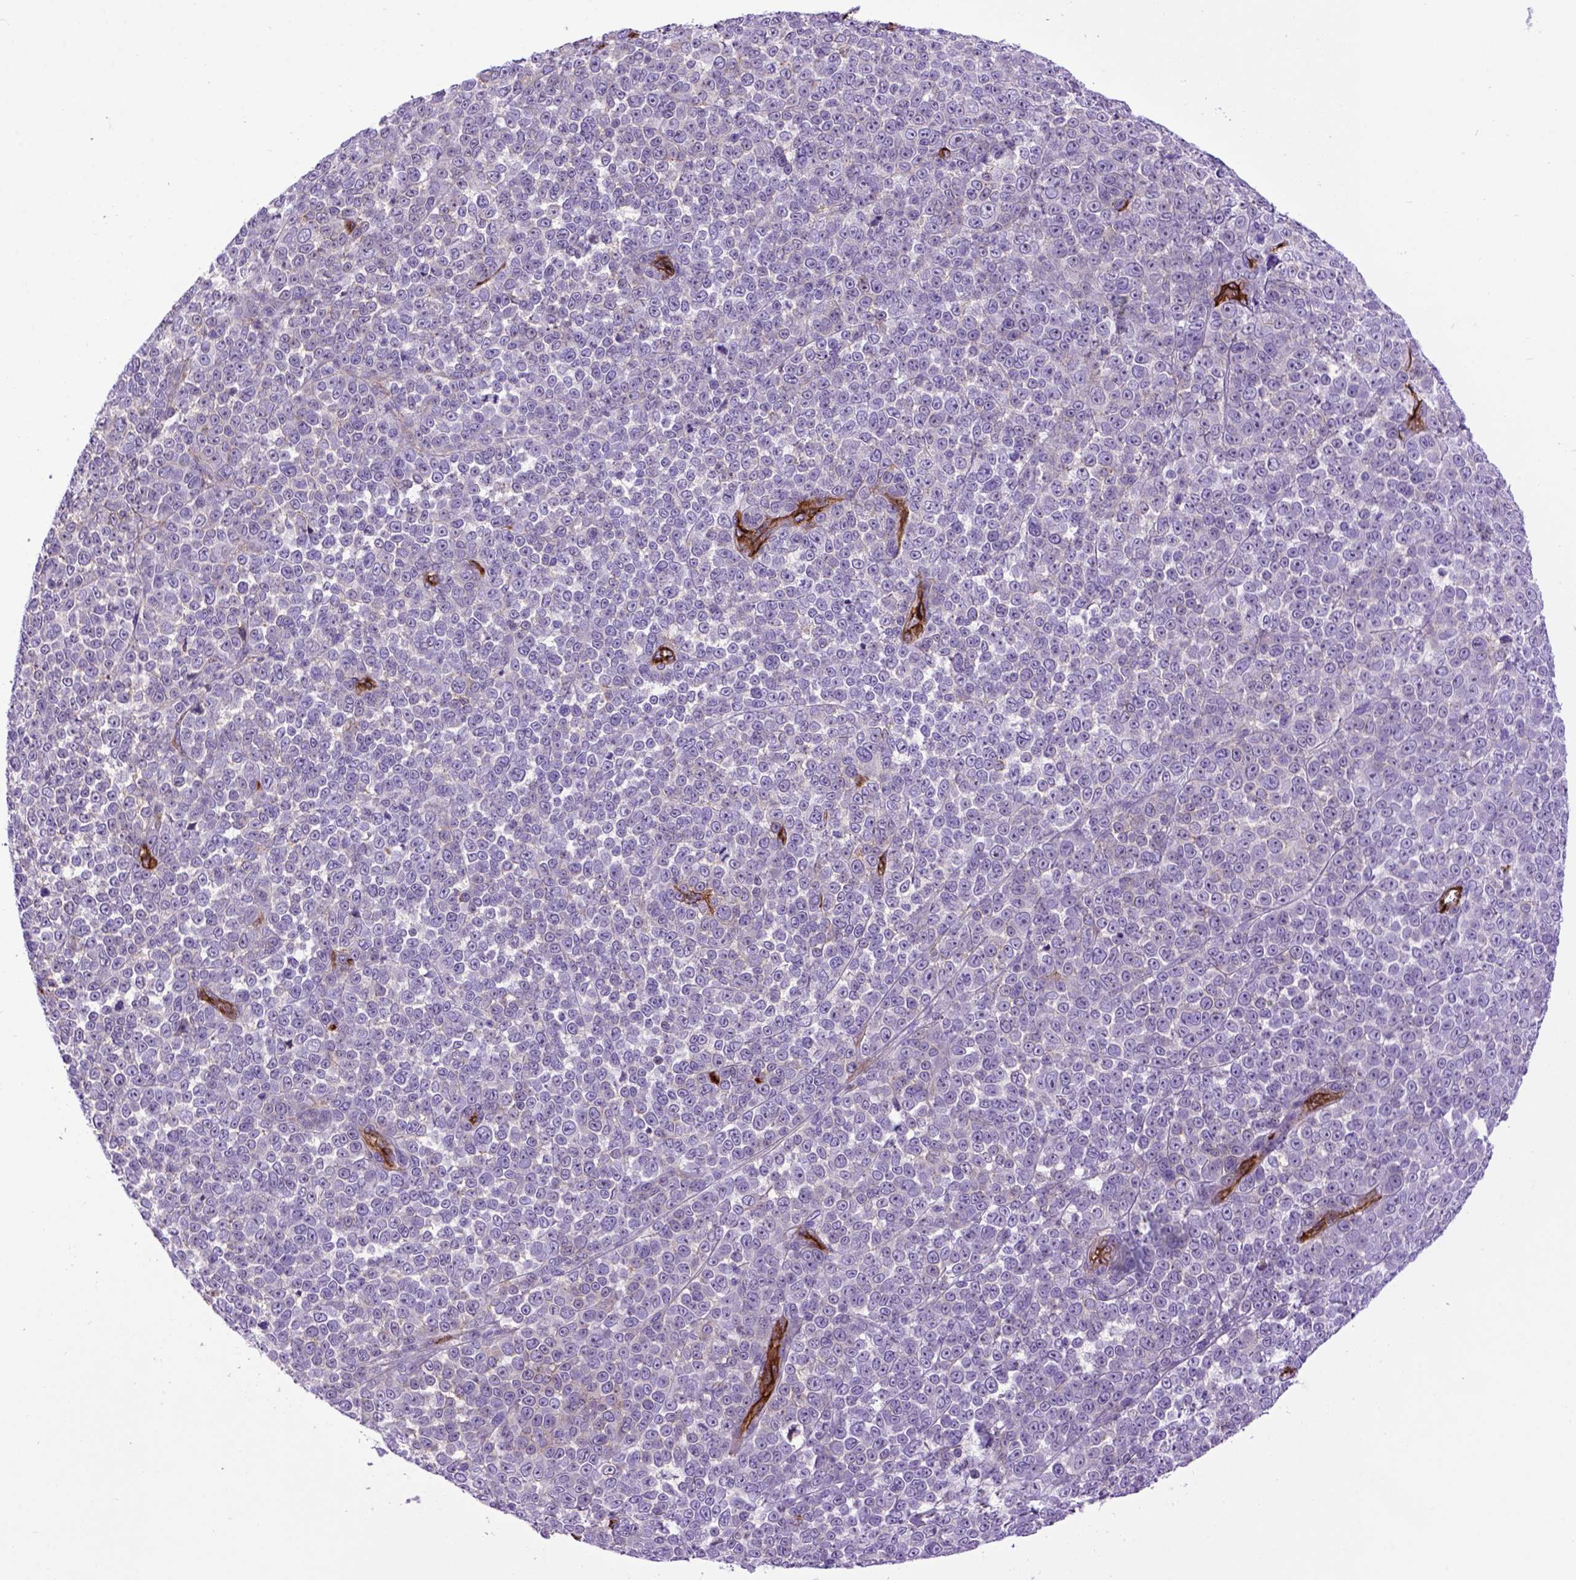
{"staining": {"intensity": "negative", "quantity": "none", "location": "none"}, "tissue": "melanoma", "cell_type": "Tumor cells", "image_type": "cancer", "snomed": [{"axis": "morphology", "description": "Malignant melanoma, NOS"}, {"axis": "topography", "description": "Skin"}], "caption": "Melanoma was stained to show a protein in brown. There is no significant expression in tumor cells.", "gene": "ENG", "patient": {"sex": "female", "age": 95}}